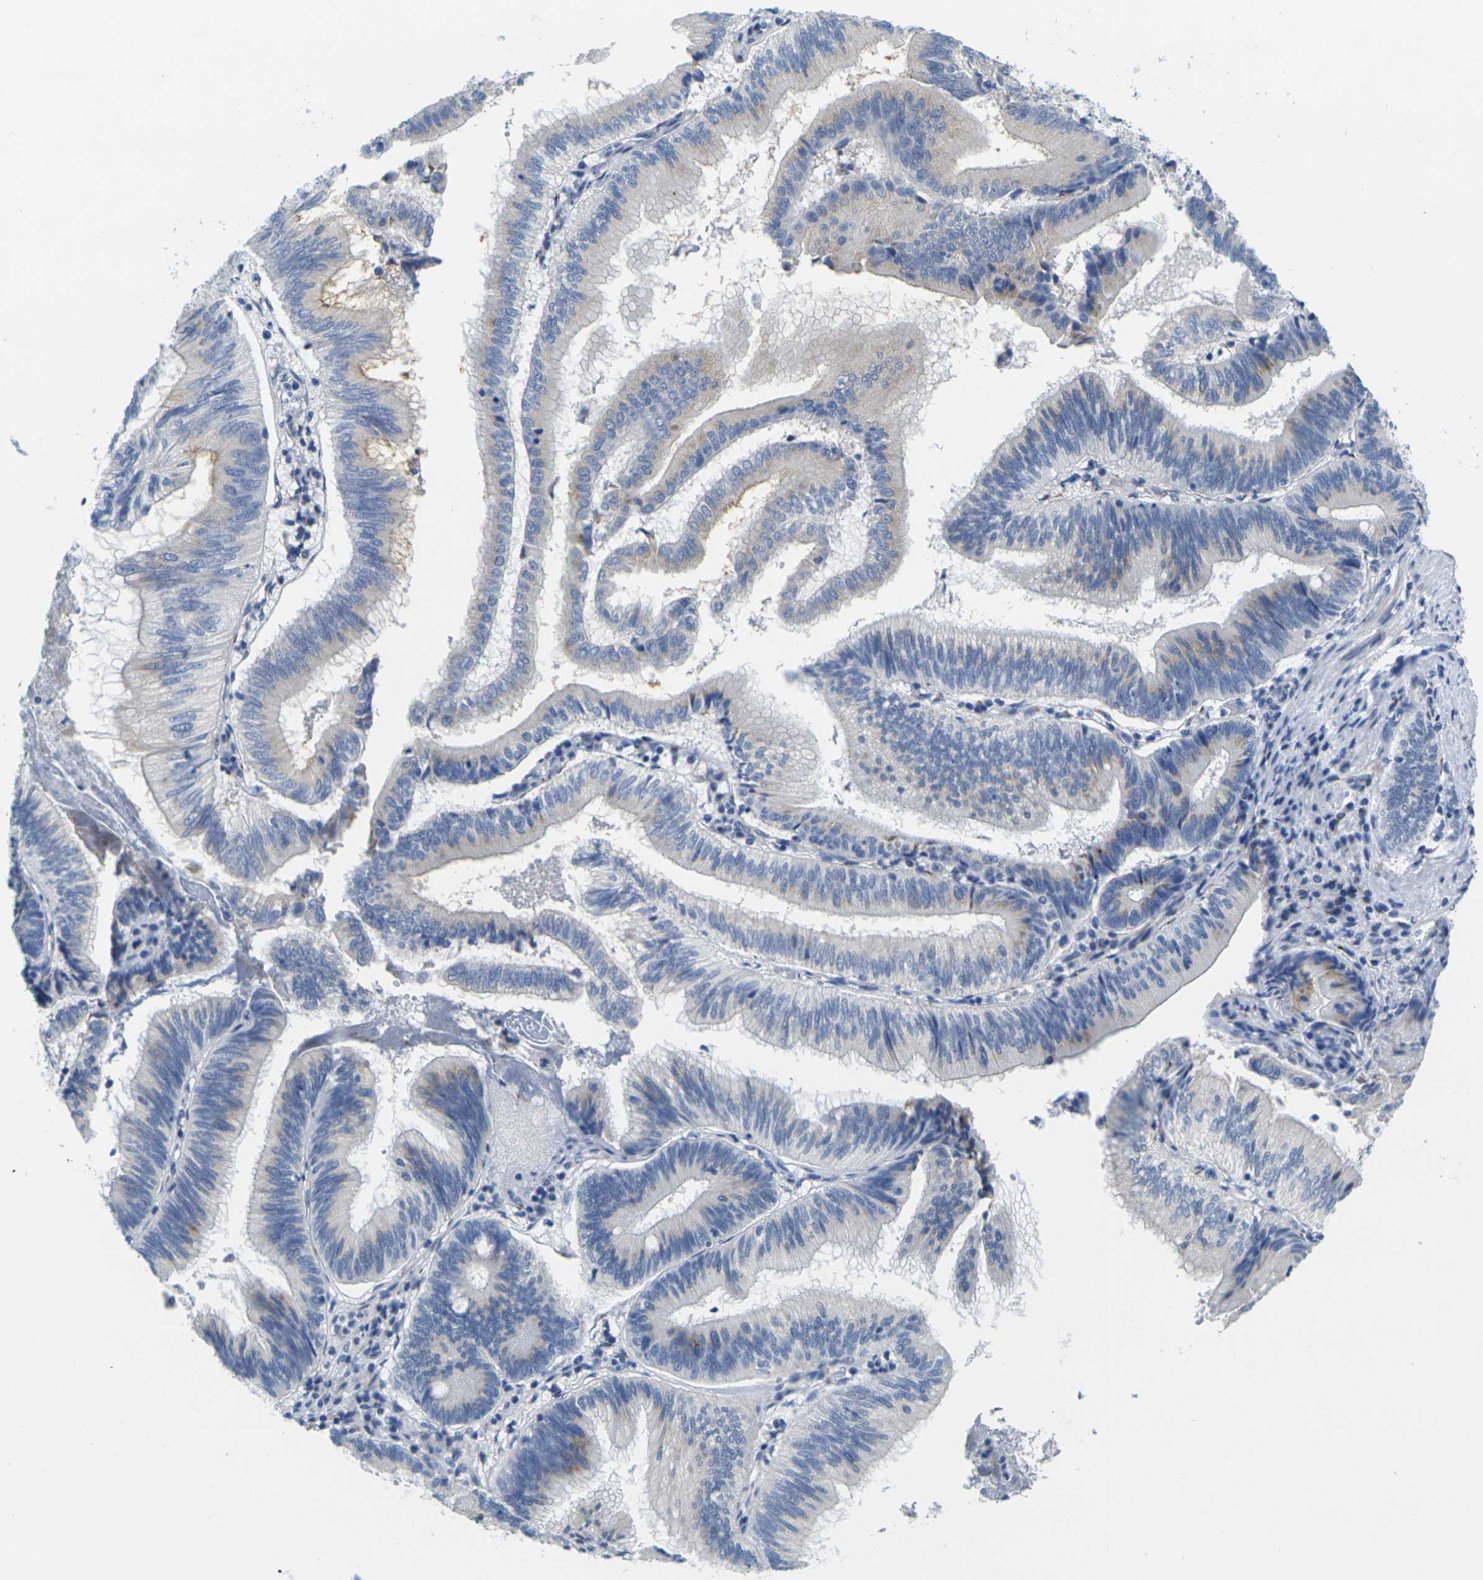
{"staining": {"intensity": "weak", "quantity": "<25%", "location": "cytoplasmic/membranous"}, "tissue": "pancreatic cancer", "cell_type": "Tumor cells", "image_type": "cancer", "snomed": [{"axis": "morphology", "description": "Adenocarcinoma, NOS"}, {"axis": "topography", "description": "Pancreas"}], "caption": "This is an immunohistochemistry image of human pancreatic adenocarcinoma. There is no staining in tumor cells.", "gene": "CRK", "patient": {"sex": "male", "age": 82}}